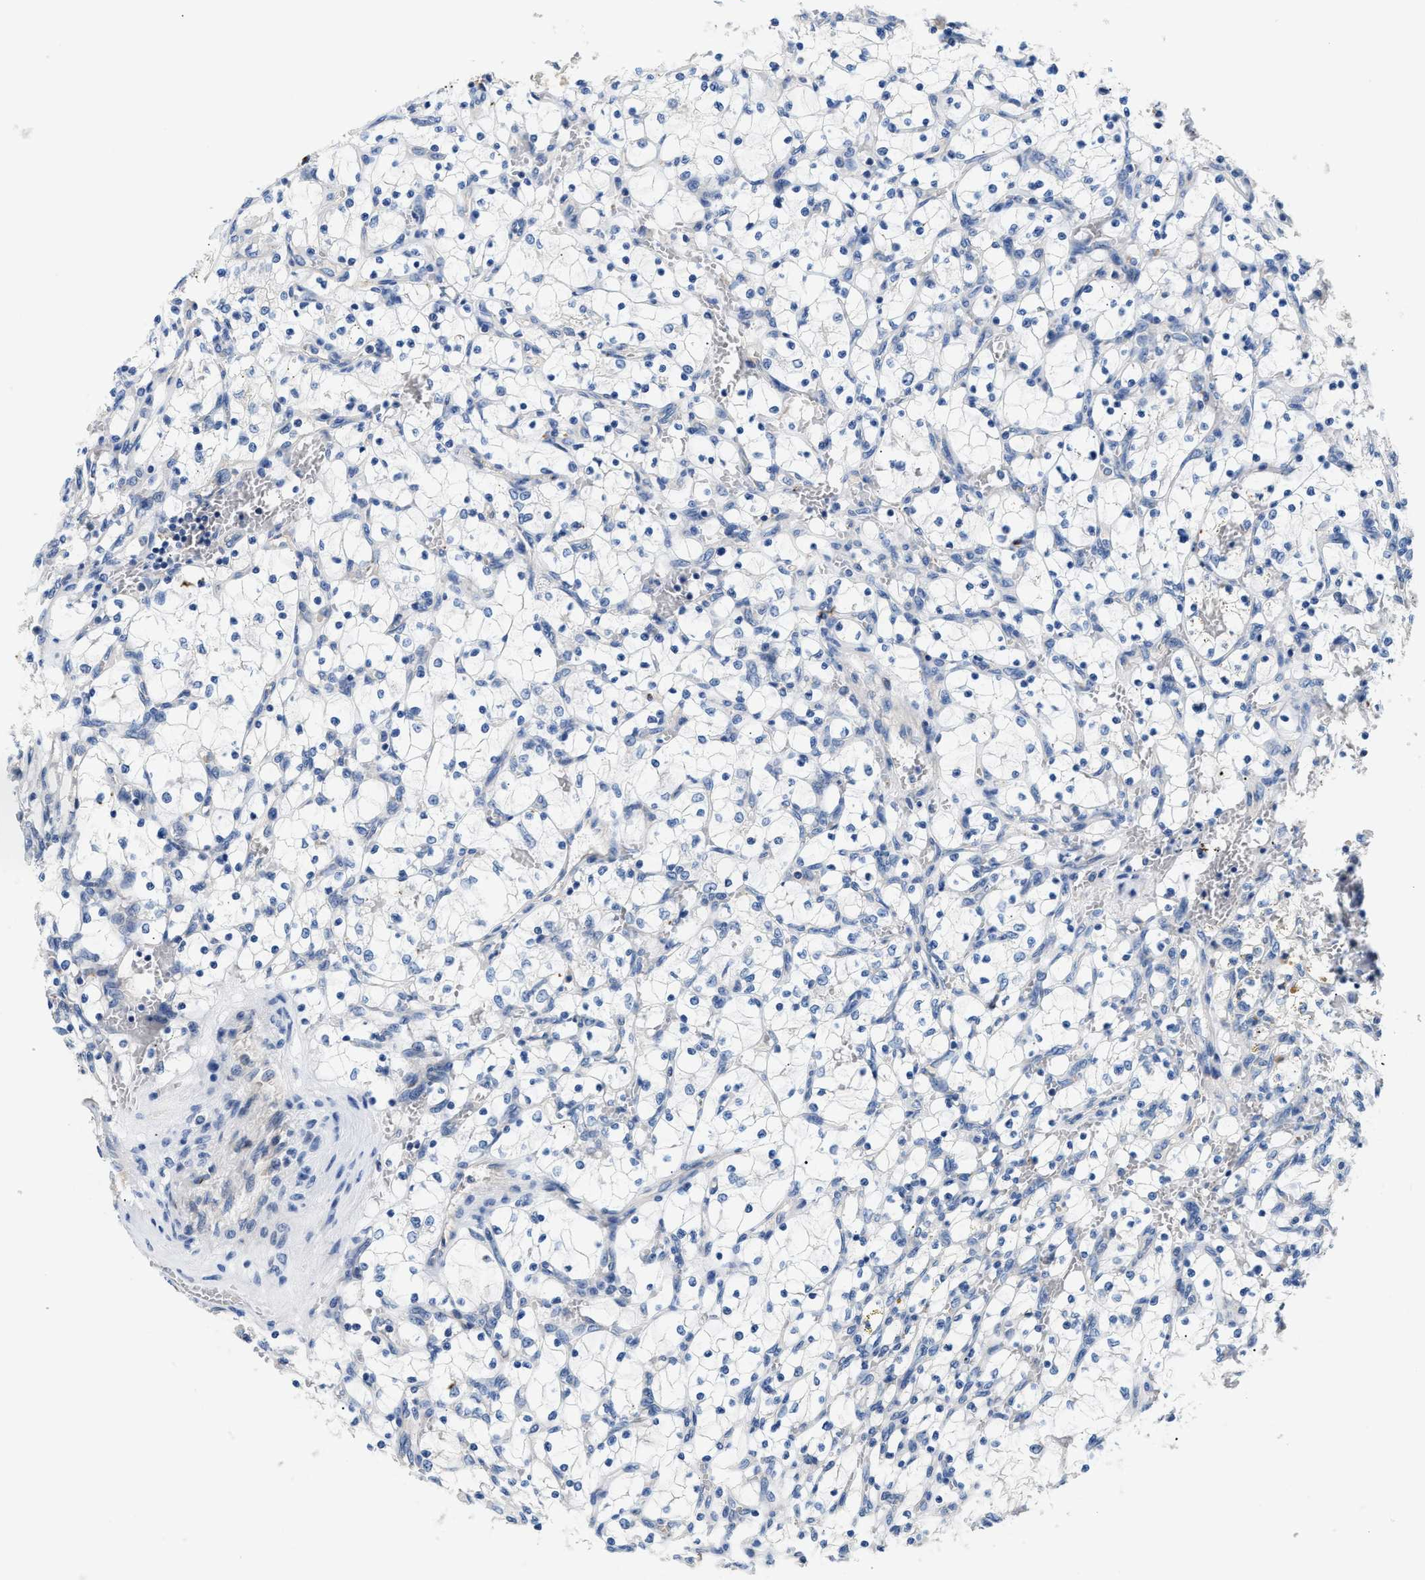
{"staining": {"intensity": "negative", "quantity": "none", "location": "none"}, "tissue": "renal cancer", "cell_type": "Tumor cells", "image_type": "cancer", "snomed": [{"axis": "morphology", "description": "Adenocarcinoma, NOS"}, {"axis": "topography", "description": "Kidney"}], "caption": "Immunohistochemical staining of renal cancer reveals no significant positivity in tumor cells. (IHC, brightfield microscopy, high magnification).", "gene": "IL17RC", "patient": {"sex": "female", "age": 69}}